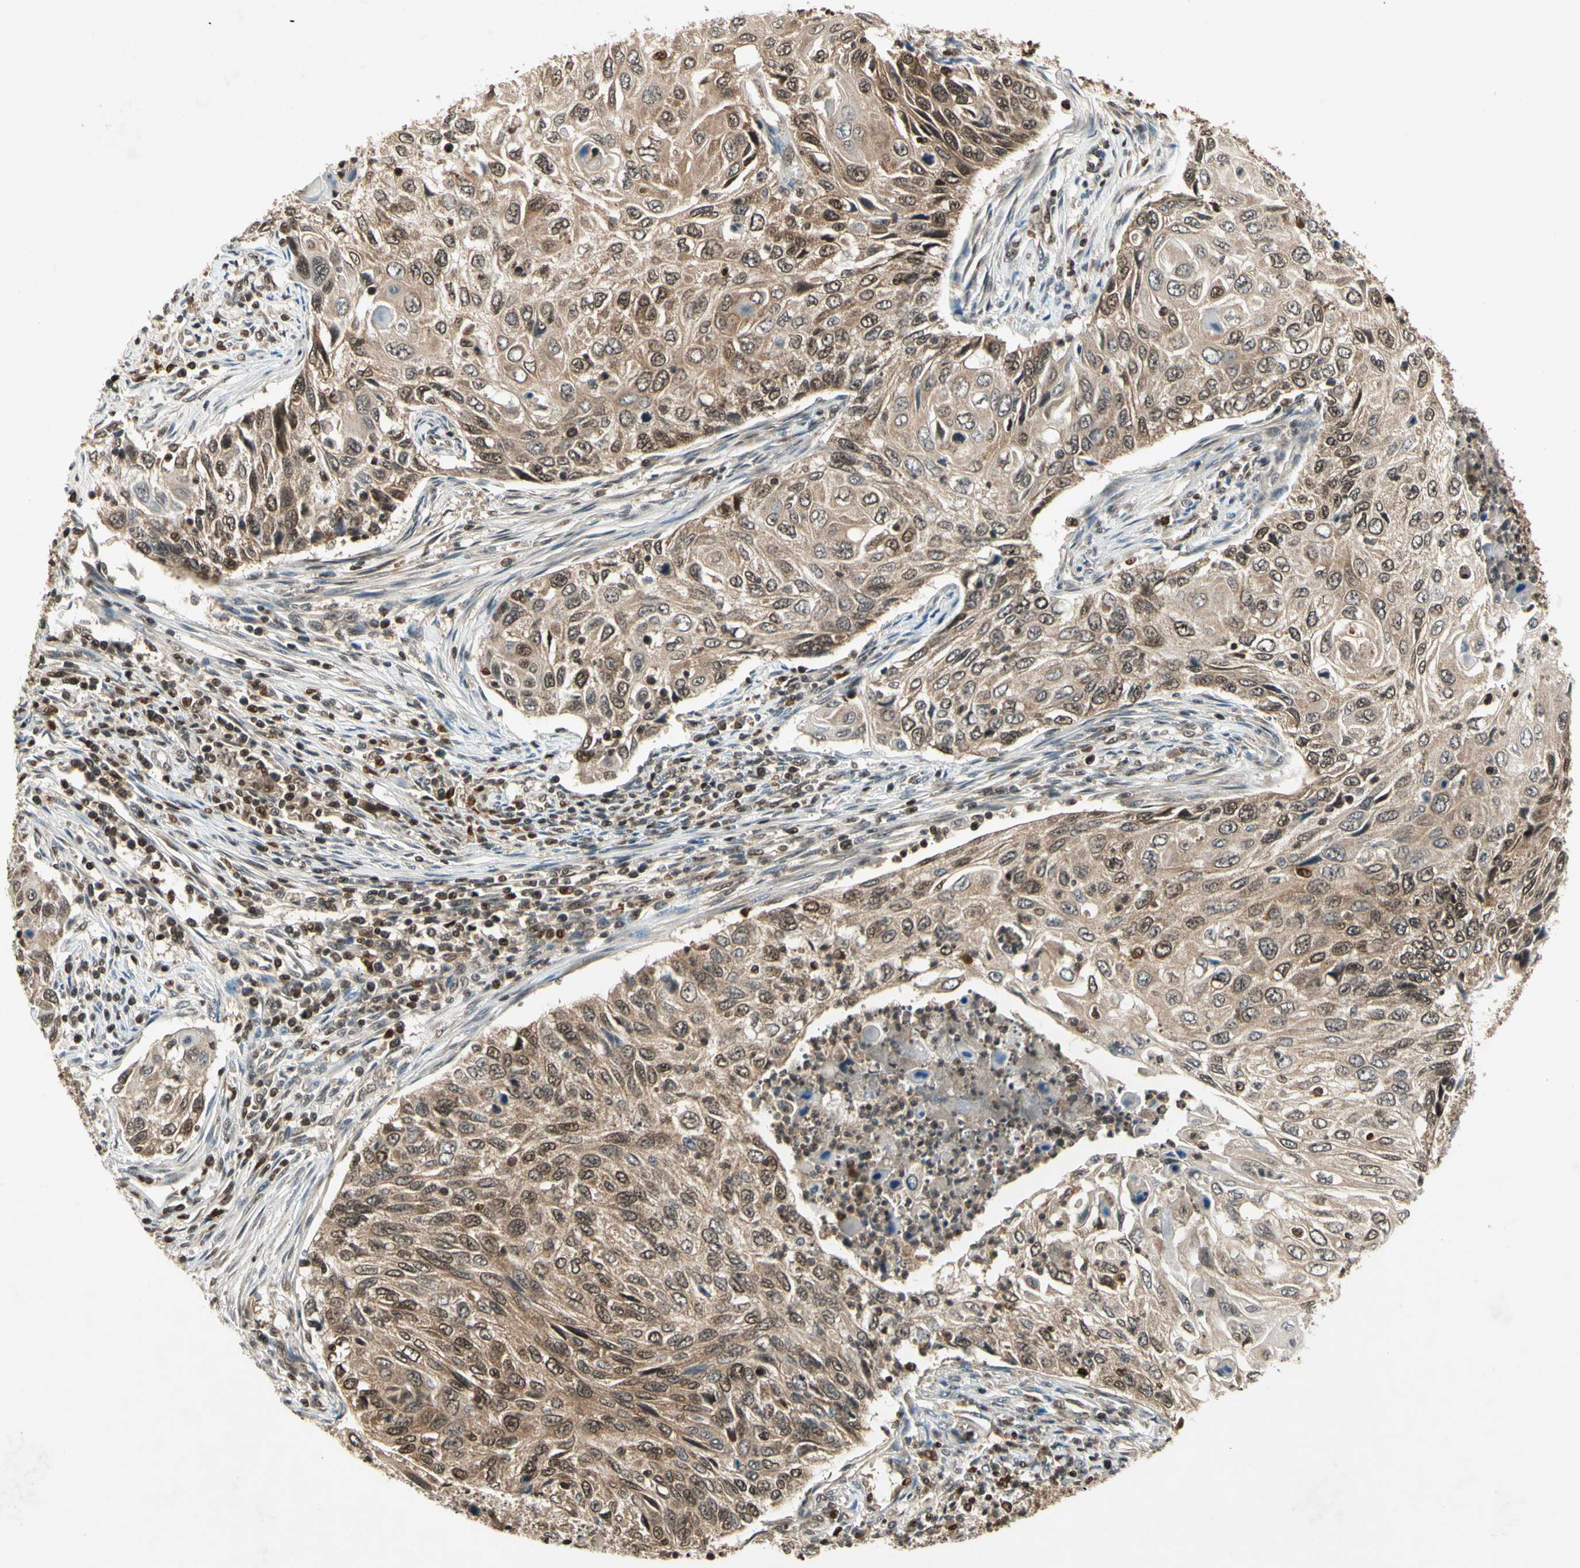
{"staining": {"intensity": "weak", "quantity": ">75%", "location": "cytoplasmic/membranous"}, "tissue": "cervical cancer", "cell_type": "Tumor cells", "image_type": "cancer", "snomed": [{"axis": "morphology", "description": "Squamous cell carcinoma, NOS"}, {"axis": "topography", "description": "Cervix"}], "caption": "Cervical squamous cell carcinoma was stained to show a protein in brown. There is low levels of weak cytoplasmic/membranous positivity in about >75% of tumor cells.", "gene": "GSR", "patient": {"sex": "female", "age": 70}}